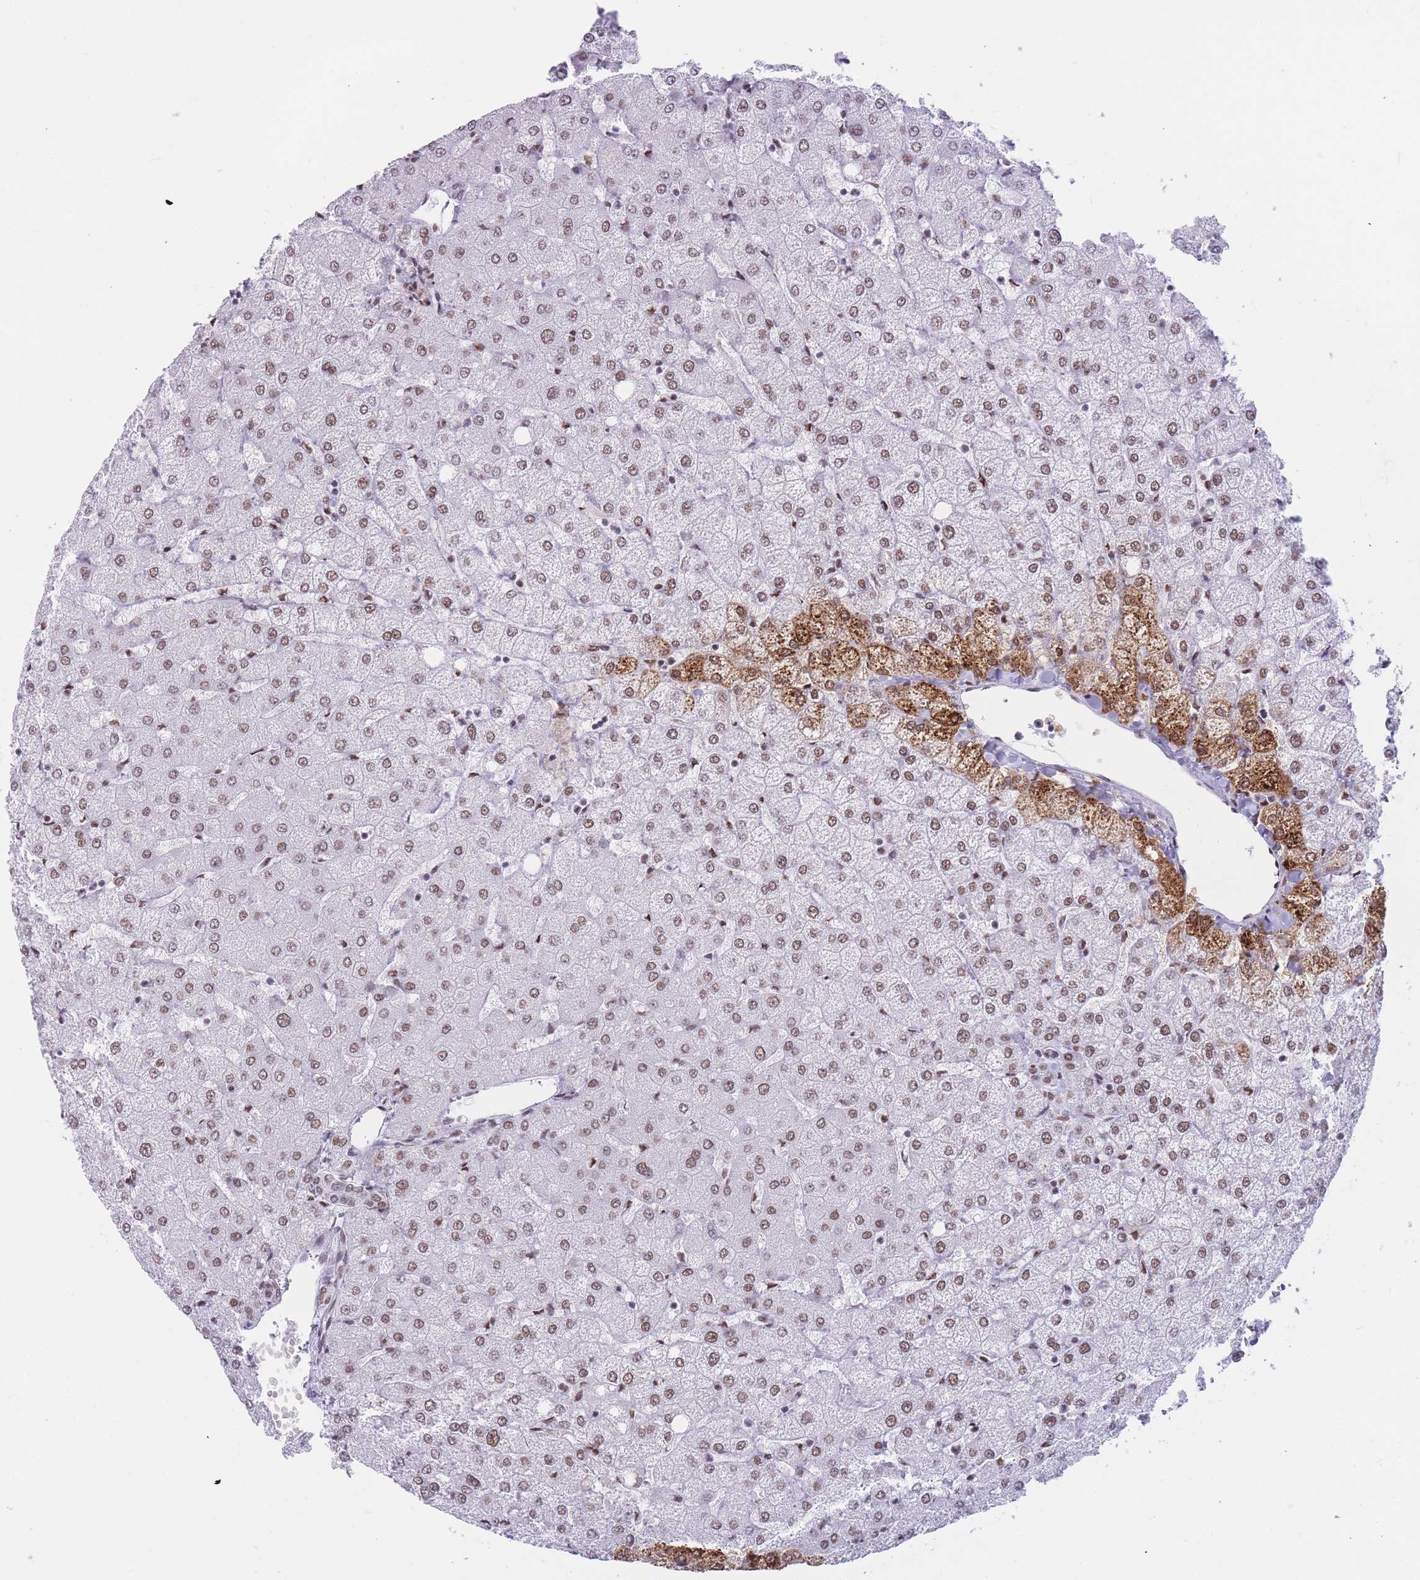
{"staining": {"intensity": "weak", "quantity": ">75%", "location": "nuclear"}, "tissue": "liver", "cell_type": "Cholangiocytes", "image_type": "normal", "snomed": [{"axis": "morphology", "description": "Normal tissue, NOS"}, {"axis": "topography", "description": "Liver"}], "caption": "Weak nuclear expression for a protein is seen in about >75% of cholangiocytes of unremarkable liver using IHC.", "gene": "HNRNPUL1", "patient": {"sex": "female", "age": 54}}